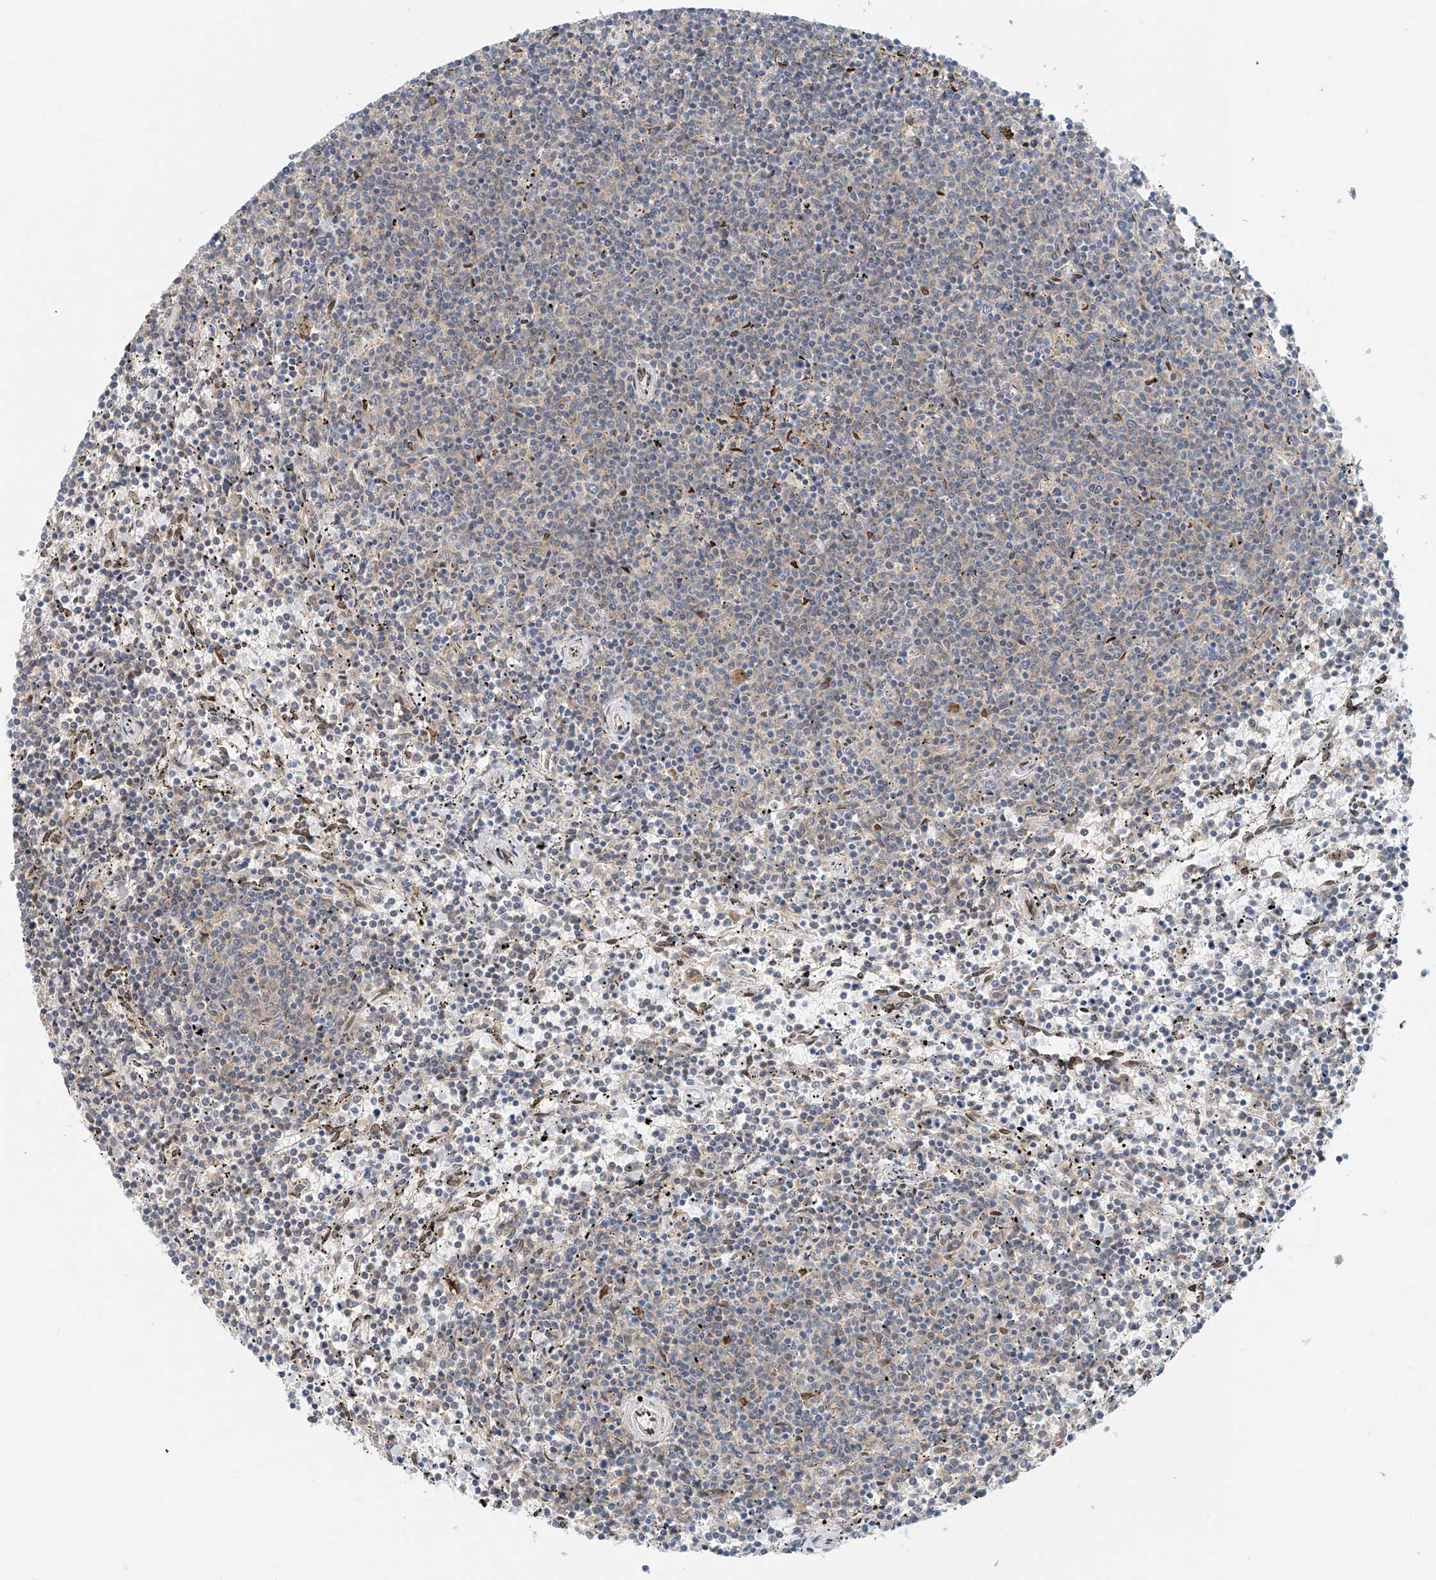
{"staining": {"intensity": "negative", "quantity": "none", "location": "none"}, "tissue": "lymphoma", "cell_type": "Tumor cells", "image_type": "cancer", "snomed": [{"axis": "morphology", "description": "Malignant lymphoma, non-Hodgkin's type, Low grade"}, {"axis": "topography", "description": "Spleen"}], "caption": "This is an immunohistochemistry (IHC) micrograph of human lymphoma. There is no expression in tumor cells.", "gene": "STARD9", "patient": {"sex": "female", "age": 50}}